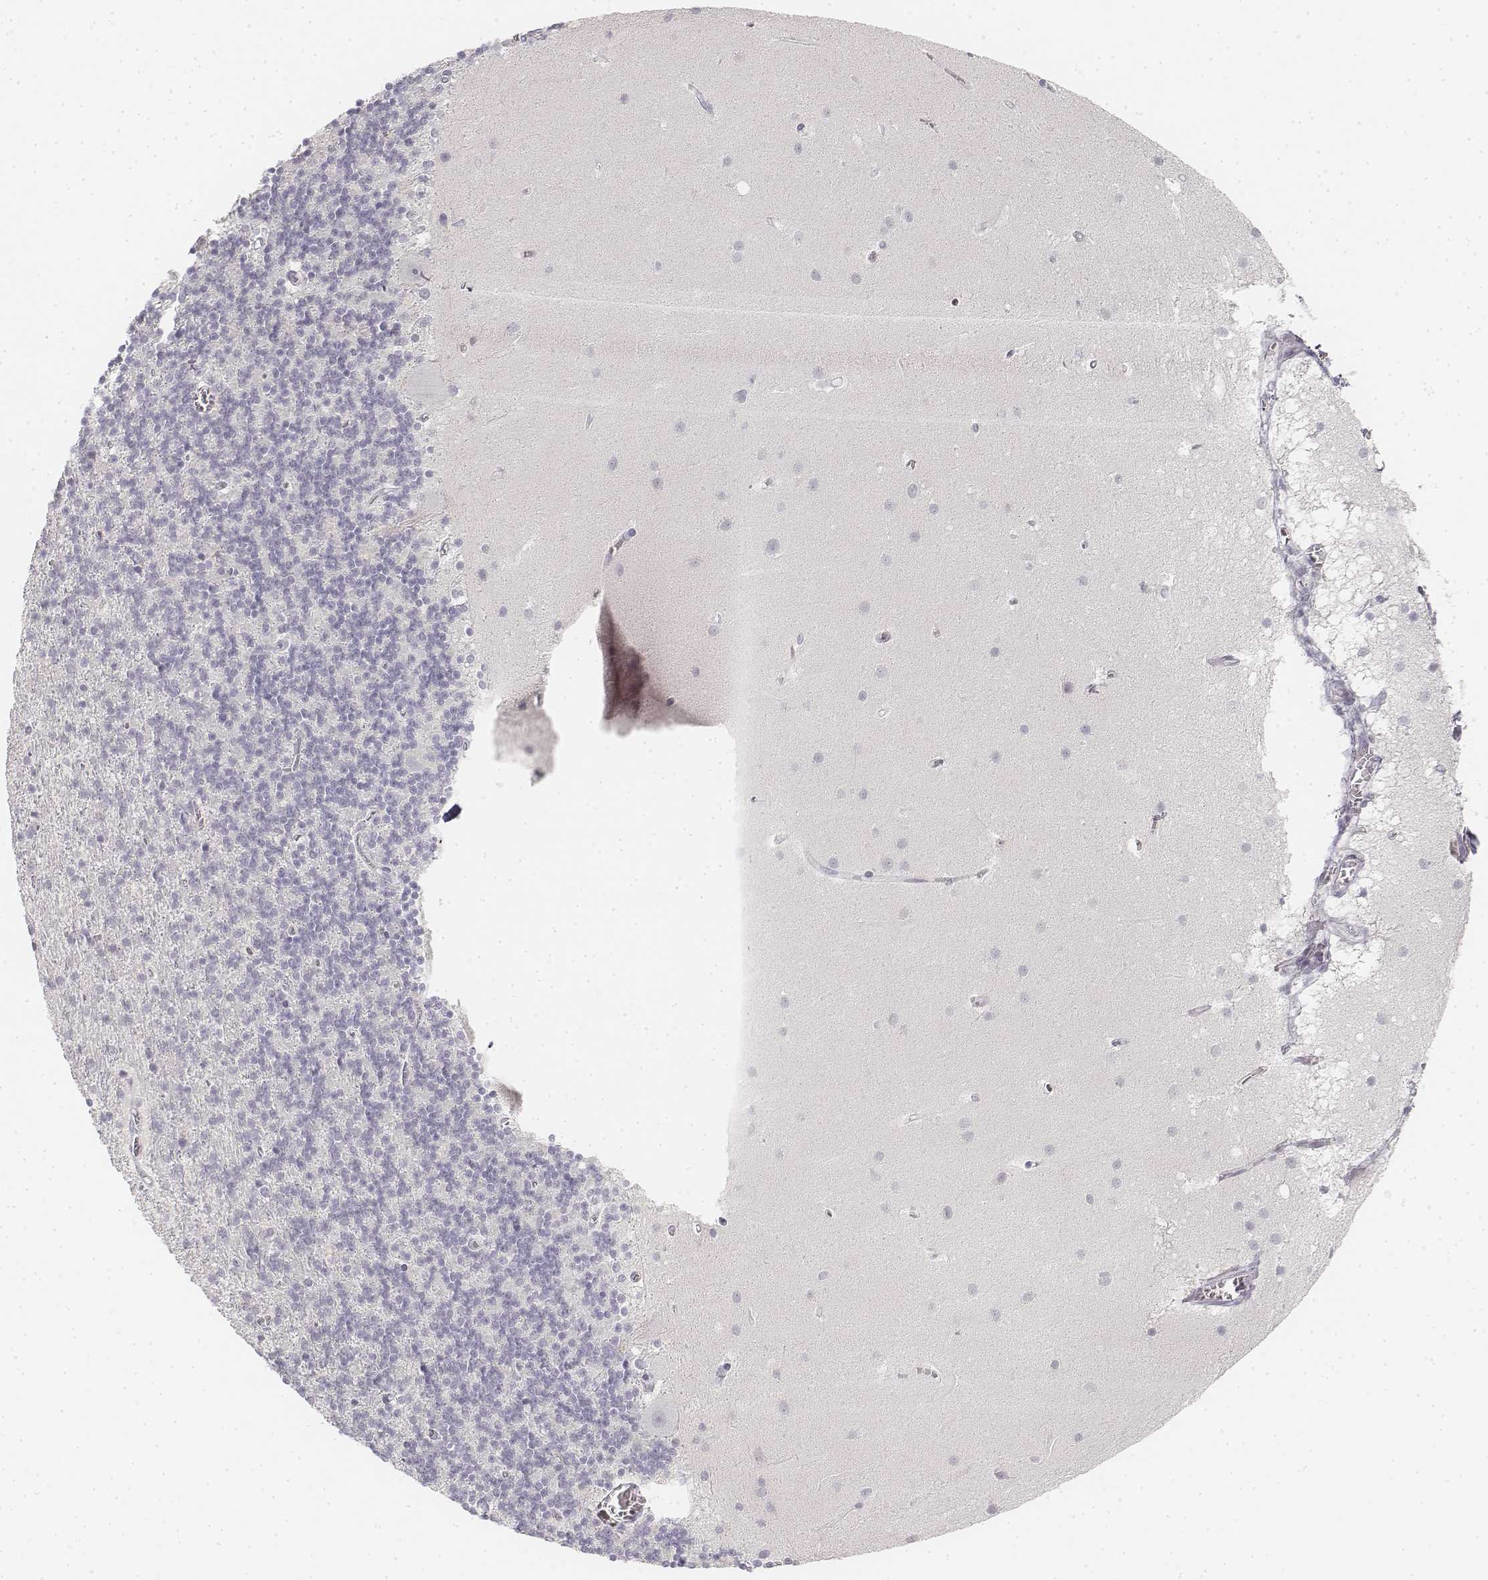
{"staining": {"intensity": "negative", "quantity": "none", "location": "none"}, "tissue": "cerebellum", "cell_type": "Cells in granular layer", "image_type": "normal", "snomed": [{"axis": "morphology", "description": "Normal tissue, NOS"}, {"axis": "topography", "description": "Cerebellum"}], "caption": "Immunohistochemistry image of normal cerebellum stained for a protein (brown), which exhibits no staining in cells in granular layer. (Immunohistochemistry, brightfield microscopy, high magnification).", "gene": "DSG4", "patient": {"sex": "male", "age": 70}}